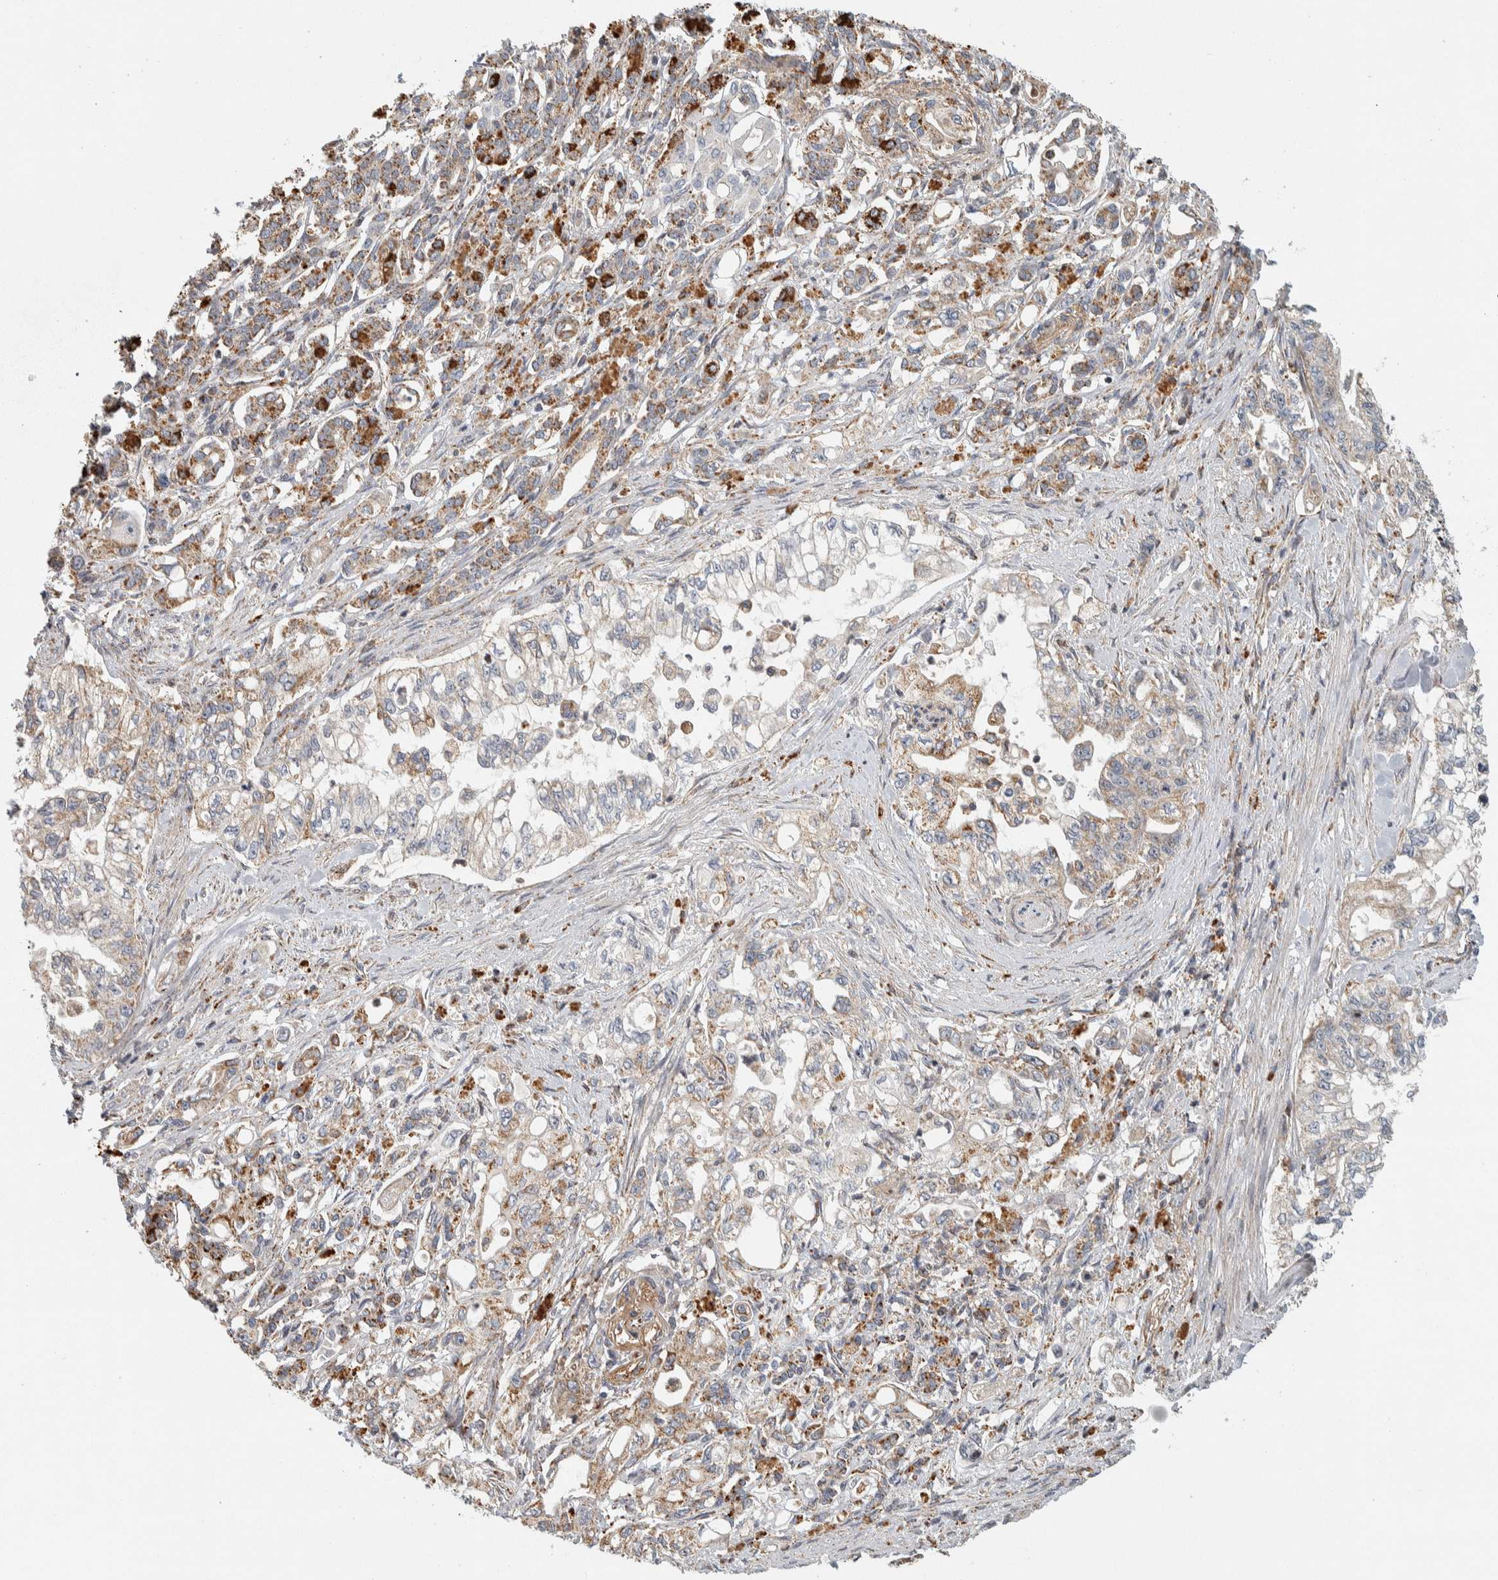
{"staining": {"intensity": "moderate", "quantity": "25%-75%", "location": "cytoplasmic/membranous"}, "tissue": "pancreatic cancer", "cell_type": "Tumor cells", "image_type": "cancer", "snomed": [{"axis": "morphology", "description": "Normal tissue, NOS"}, {"axis": "topography", "description": "Pancreas"}], "caption": "Pancreatic cancer tissue reveals moderate cytoplasmic/membranous expression in approximately 25%-75% of tumor cells, visualized by immunohistochemistry.", "gene": "AFP", "patient": {"sex": "male", "age": 42}}